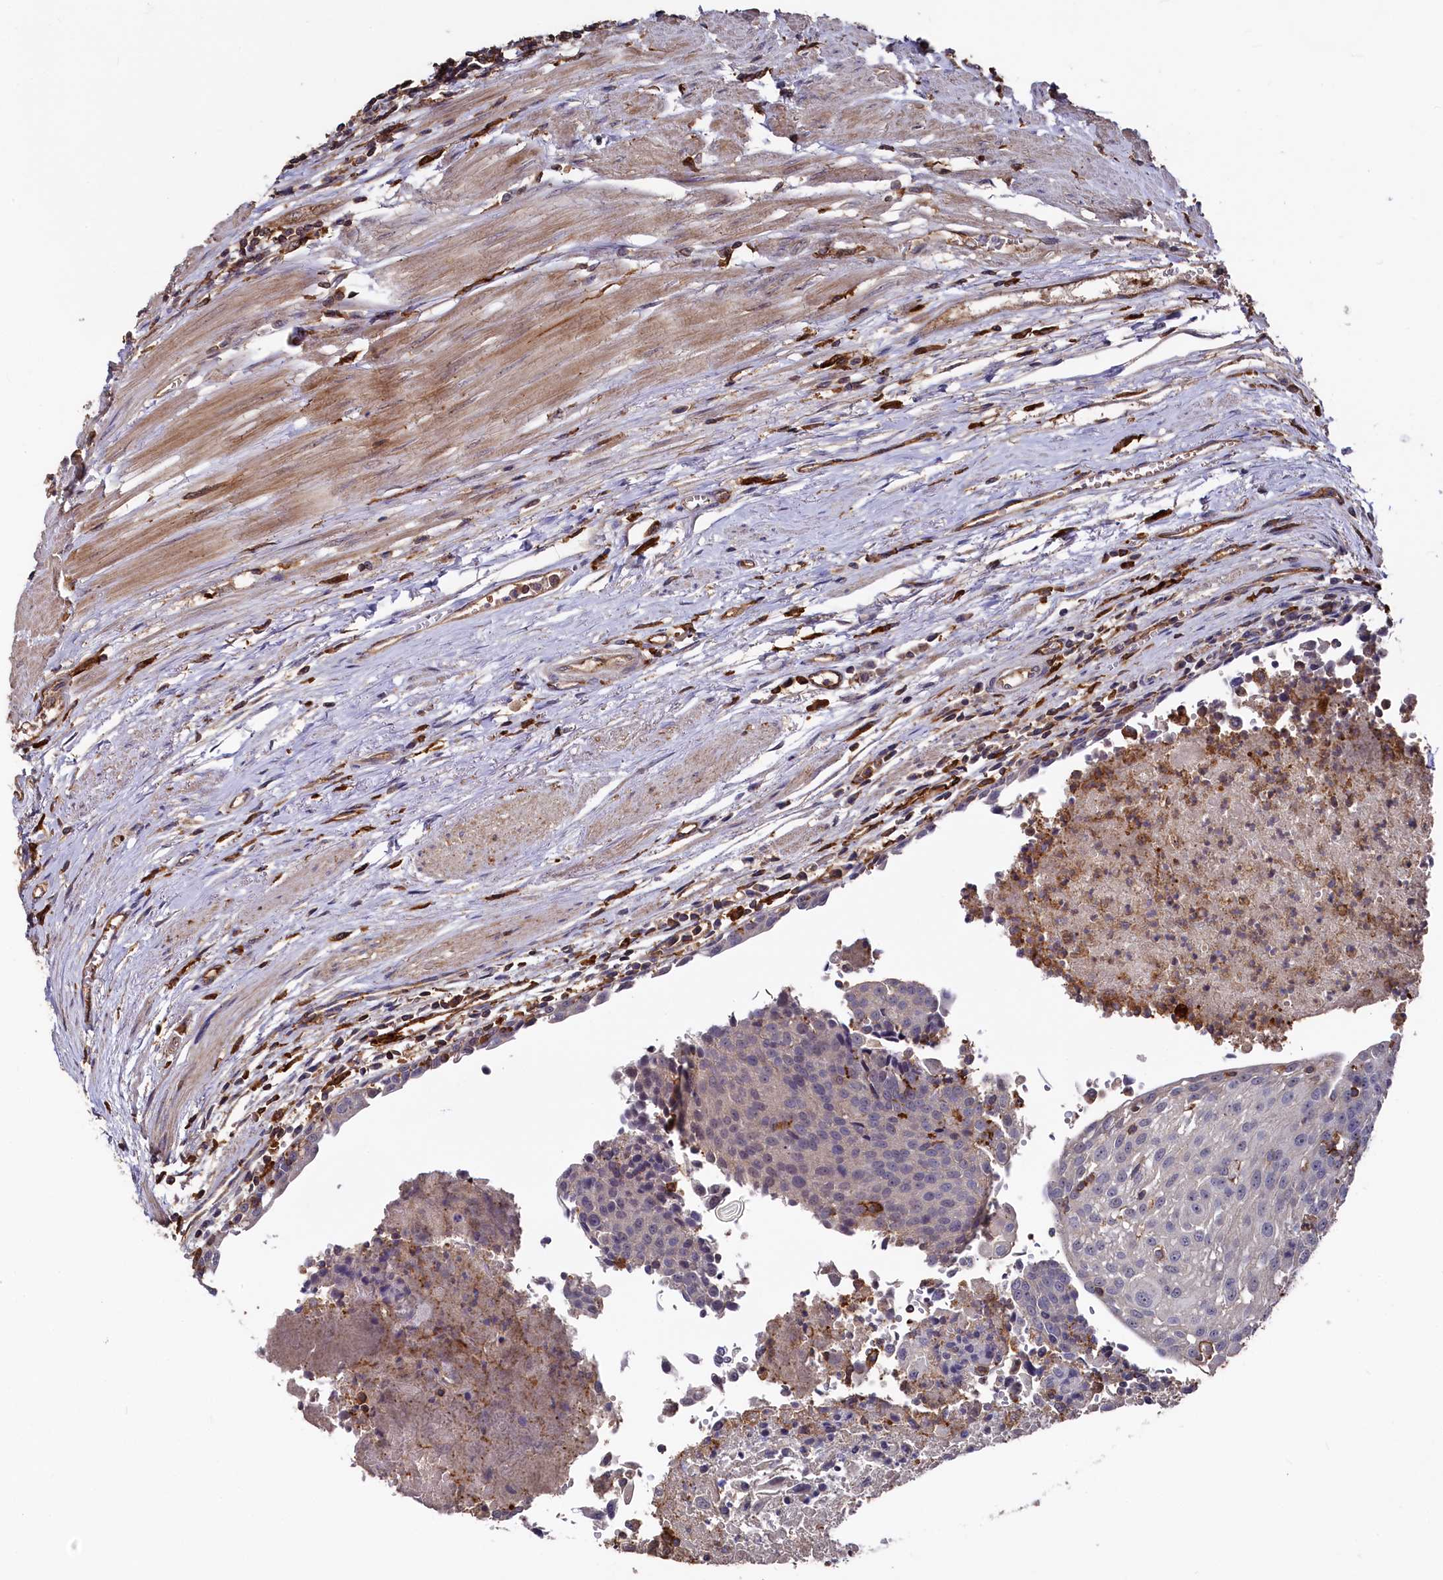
{"staining": {"intensity": "negative", "quantity": "none", "location": "none"}, "tissue": "urothelial cancer", "cell_type": "Tumor cells", "image_type": "cancer", "snomed": [{"axis": "morphology", "description": "Urothelial carcinoma, High grade"}, {"axis": "topography", "description": "Urinary bladder"}], "caption": "Immunohistochemistry of urothelial cancer demonstrates no staining in tumor cells.", "gene": "PLEKHO2", "patient": {"sex": "female", "age": 85}}